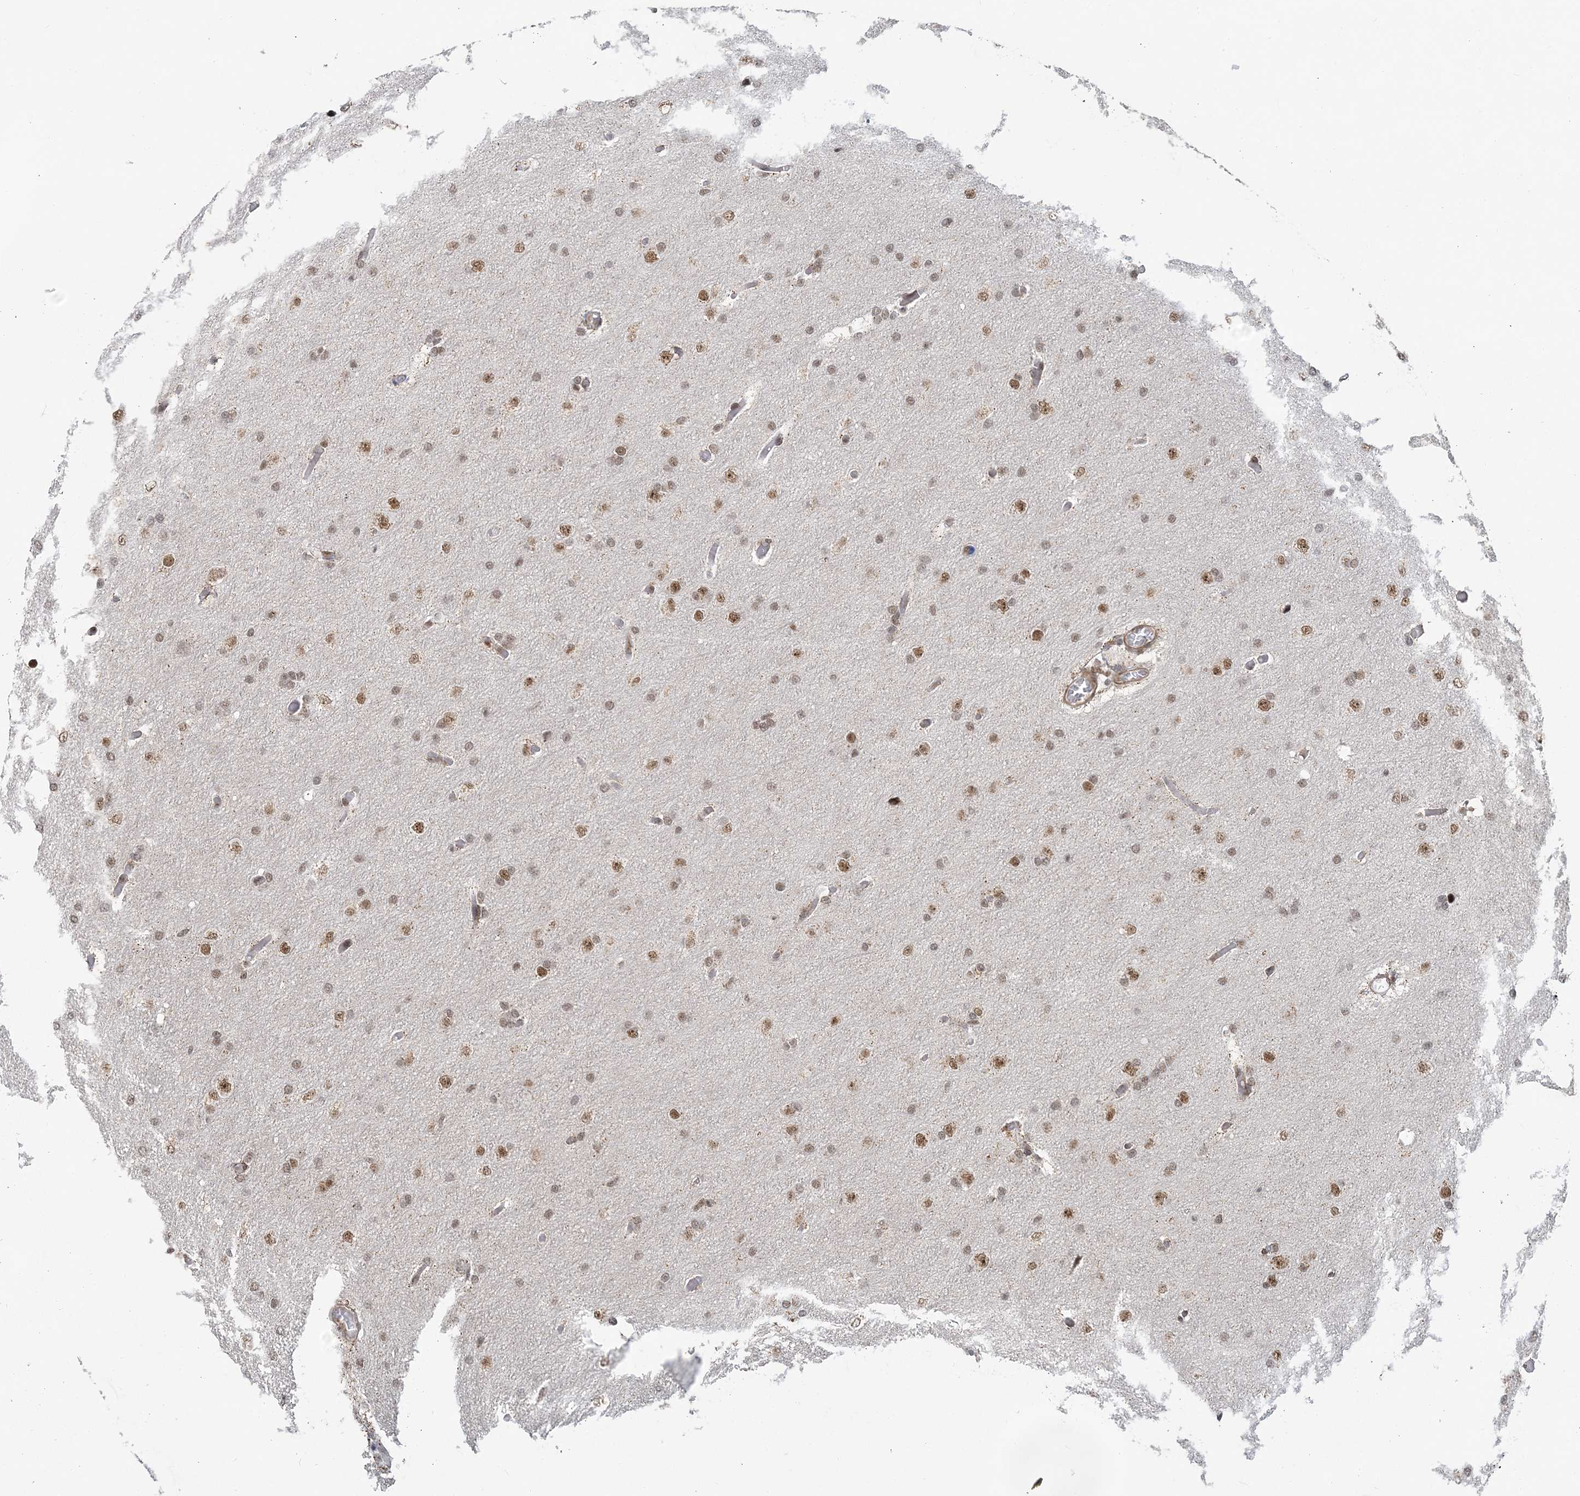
{"staining": {"intensity": "moderate", "quantity": ">75%", "location": "nuclear"}, "tissue": "glioma", "cell_type": "Tumor cells", "image_type": "cancer", "snomed": [{"axis": "morphology", "description": "Glioma, malignant, High grade"}, {"axis": "topography", "description": "Cerebral cortex"}], "caption": "There is medium levels of moderate nuclear staining in tumor cells of glioma, as demonstrated by immunohistochemical staining (brown color).", "gene": "PLRG1", "patient": {"sex": "female", "age": 36}}